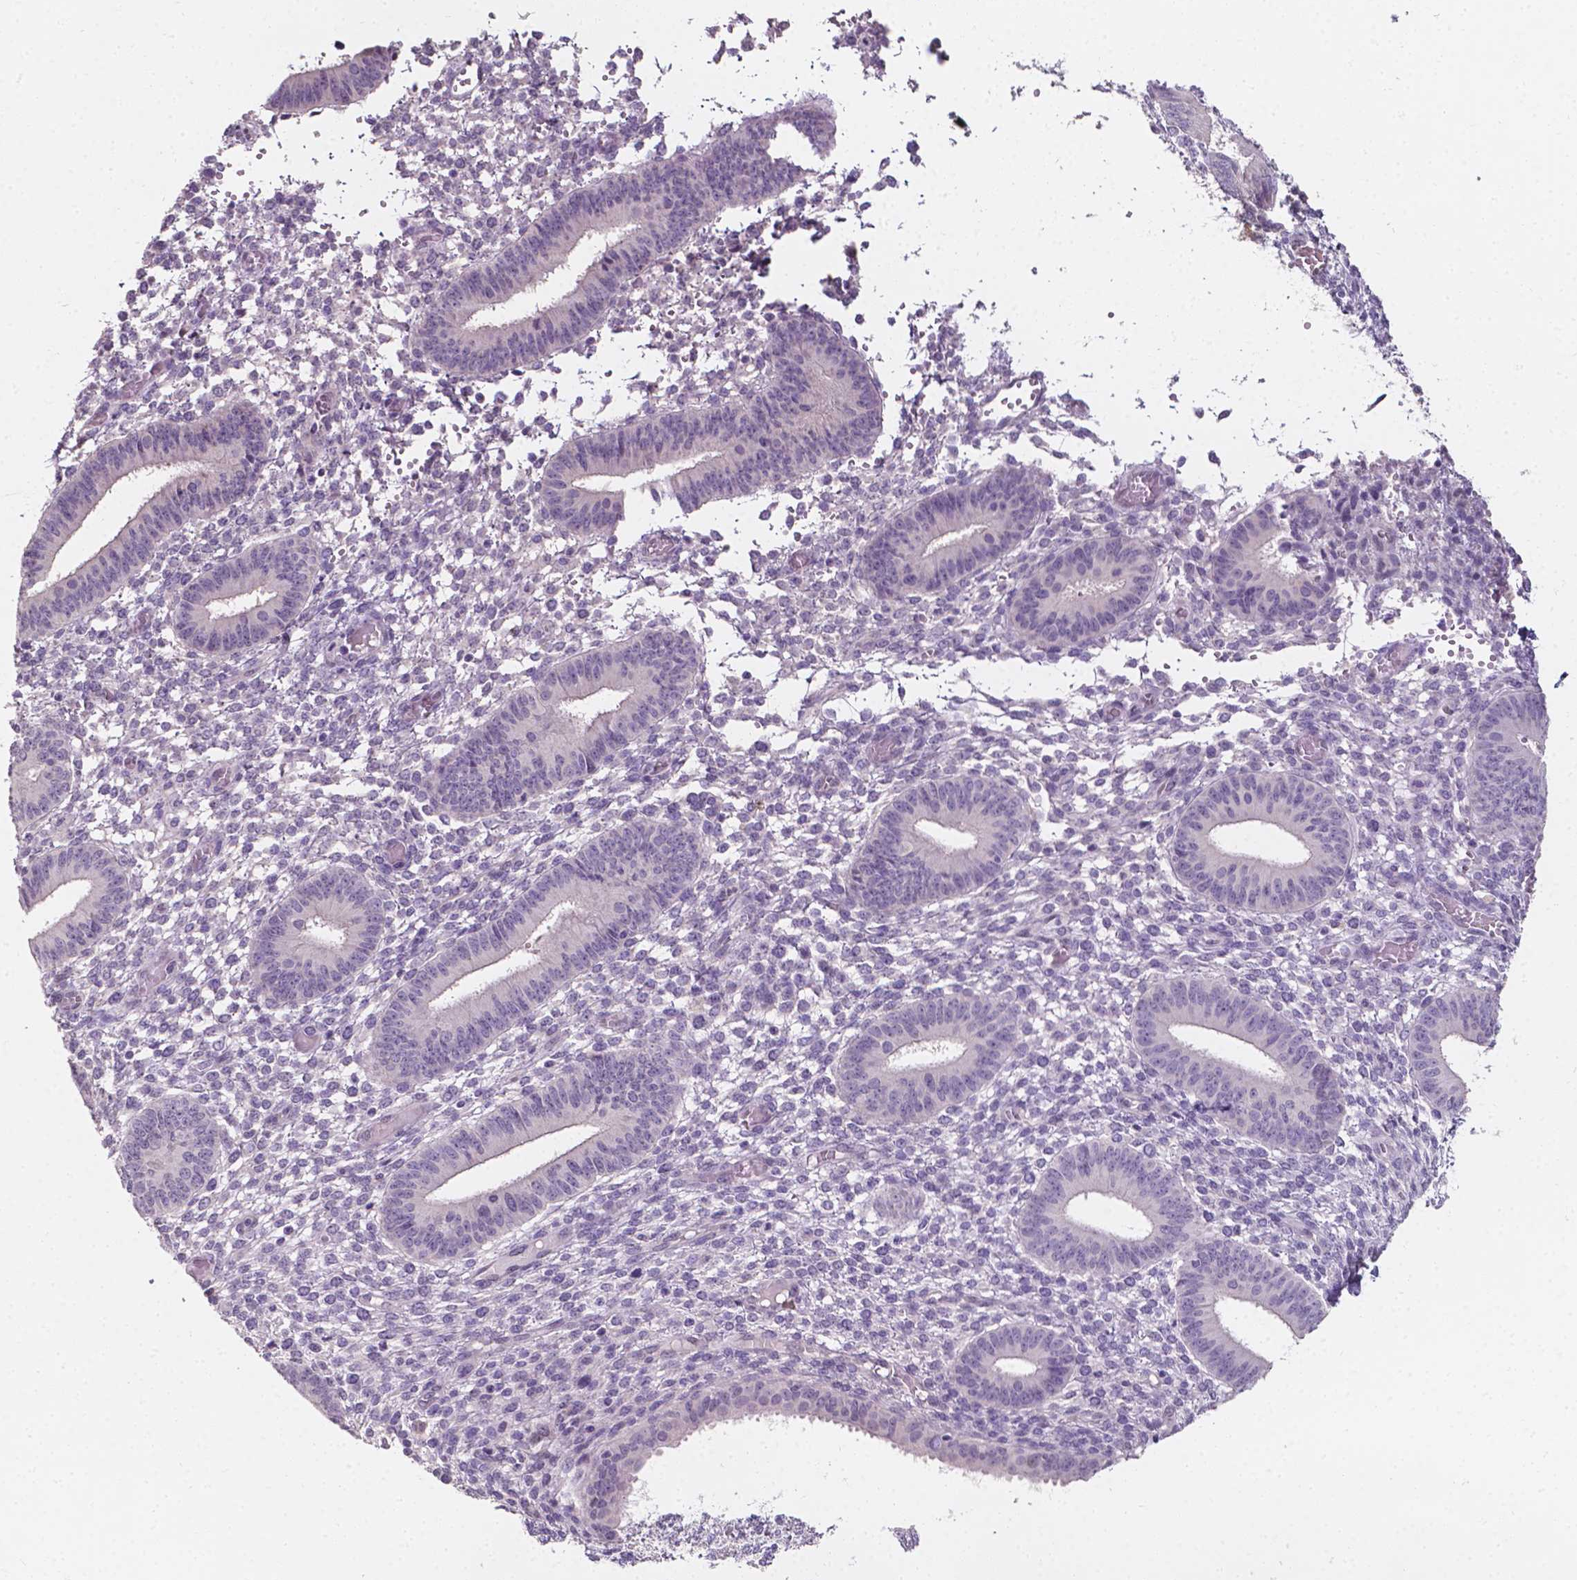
{"staining": {"intensity": "negative", "quantity": "none", "location": "none"}, "tissue": "endometrium", "cell_type": "Cells in endometrial stroma", "image_type": "normal", "snomed": [{"axis": "morphology", "description": "Normal tissue, NOS"}, {"axis": "topography", "description": "Endometrium"}], "caption": "Cells in endometrial stroma are negative for brown protein staining in normal endometrium. The staining was performed using DAB to visualize the protein expression in brown, while the nuclei were stained in blue with hematoxylin (Magnification: 20x).", "gene": "TAL1", "patient": {"sex": "female", "age": 42}}